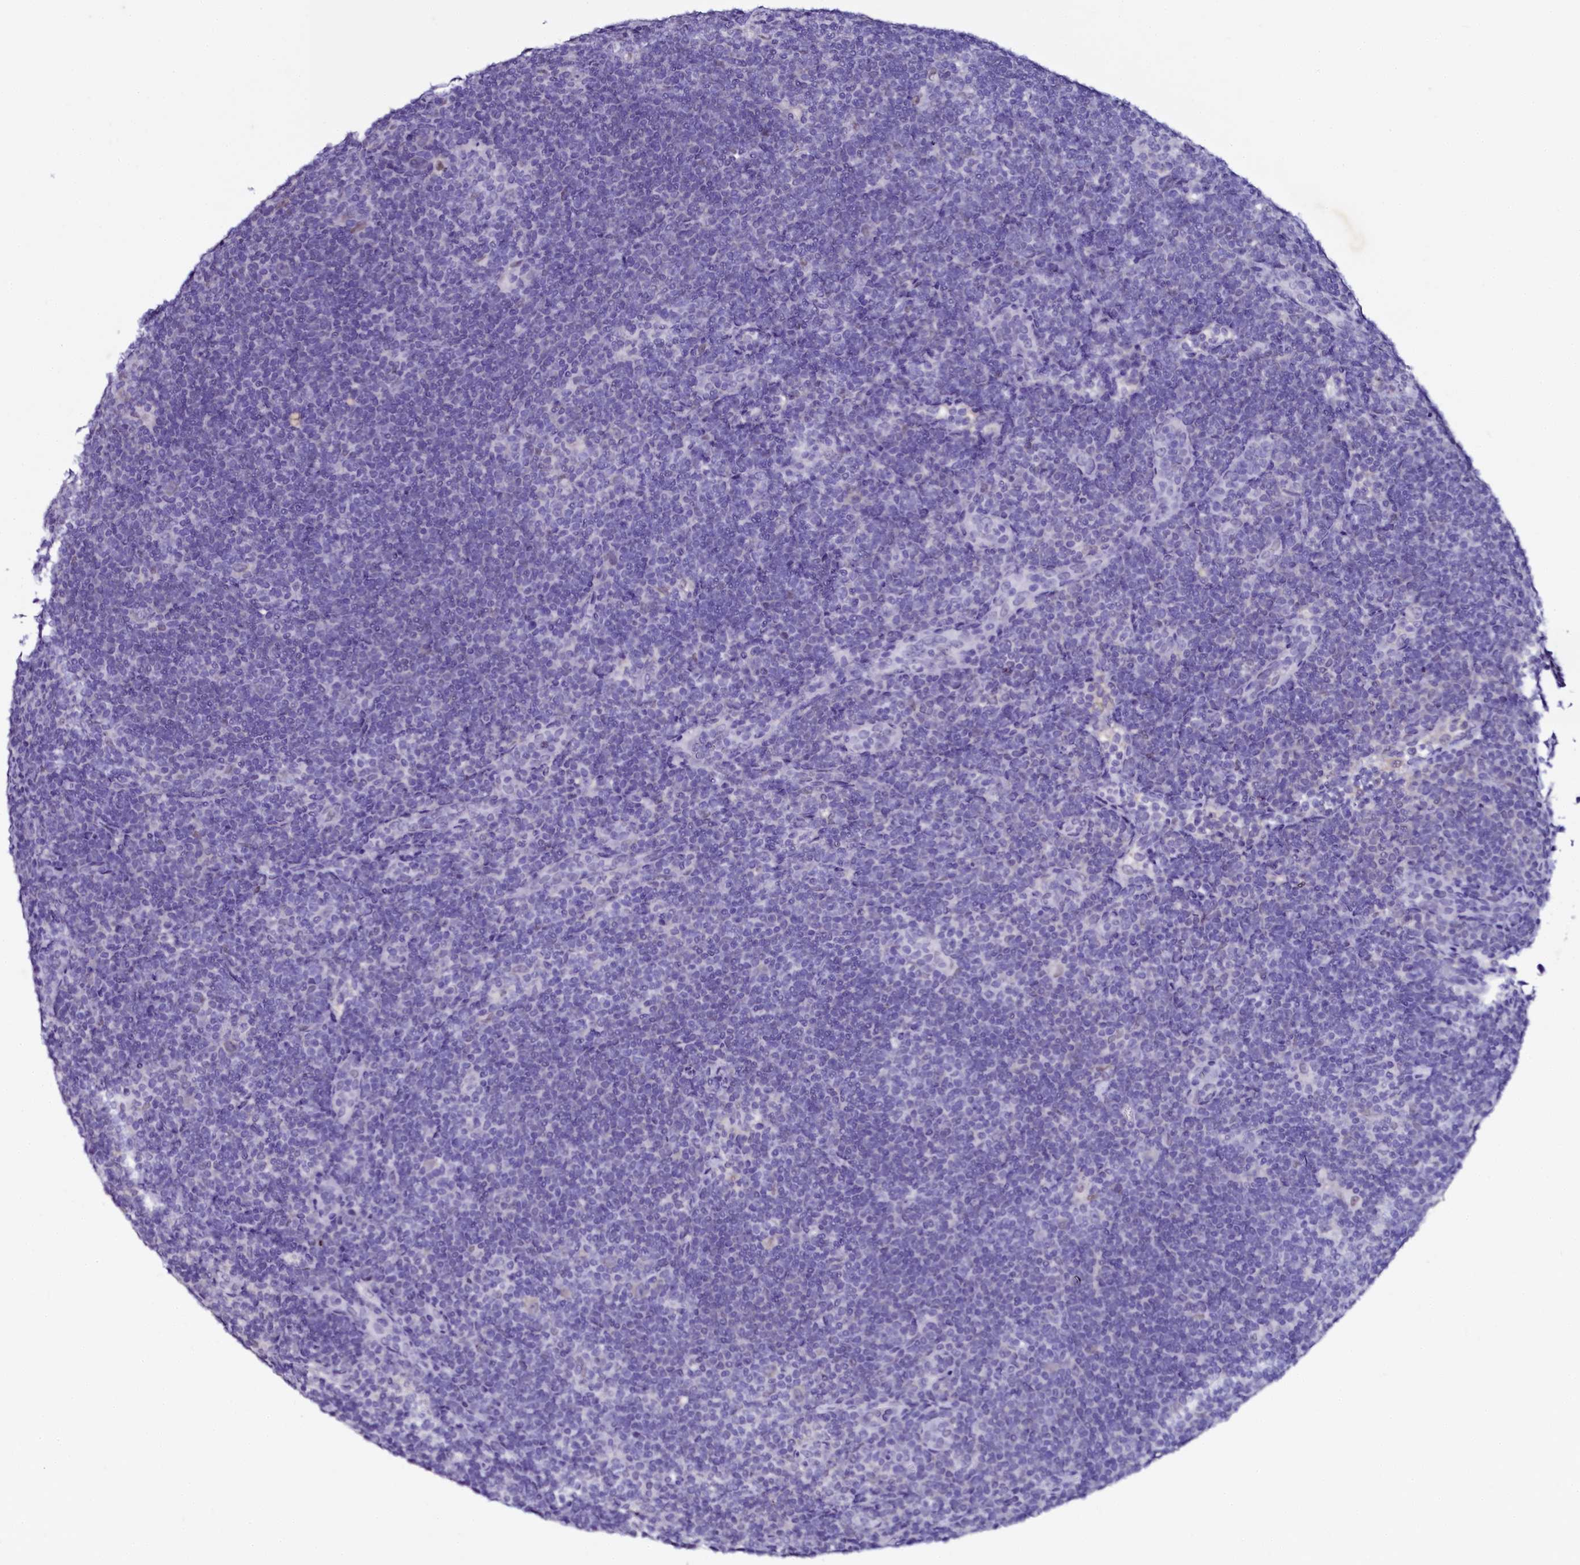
{"staining": {"intensity": "negative", "quantity": "none", "location": "none"}, "tissue": "lymphoma", "cell_type": "Tumor cells", "image_type": "cancer", "snomed": [{"axis": "morphology", "description": "Hodgkin's disease, NOS"}, {"axis": "topography", "description": "Lymph node"}], "caption": "Immunohistochemical staining of human lymphoma exhibits no significant staining in tumor cells. (DAB IHC with hematoxylin counter stain).", "gene": "SORD", "patient": {"sex": "female", "age": 57}}